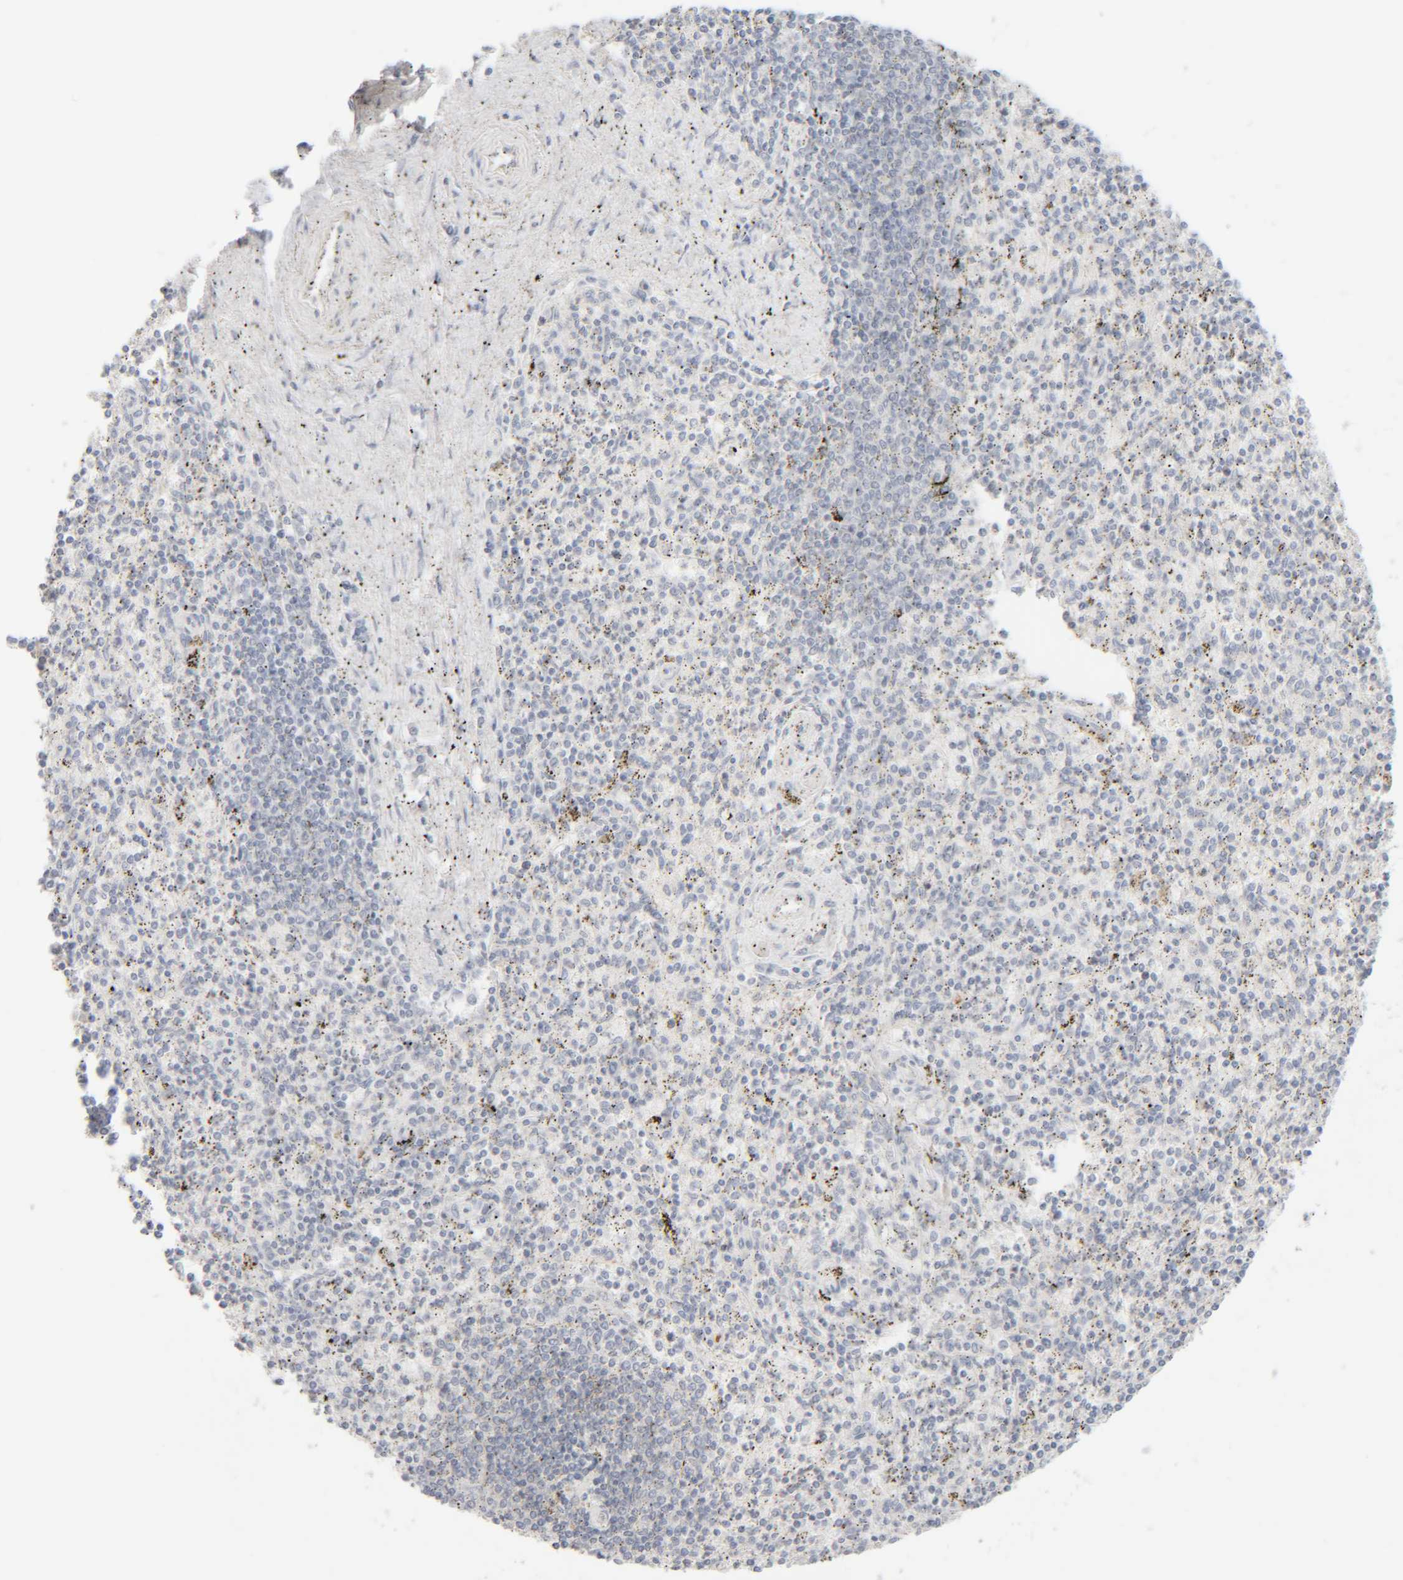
{"staining": {"intensity": "negative", "quantity": "none", "location": "none"}, "tissue": "spleen", "cell_type": "Cells in red pulp", "image_type": "normal", "snomed": [{"axis": "morphology", "description": "Normal tissue, NOS"}, {"axis": "topography", "description": "Spleen"}], "caption": "Cells in red pulp are negative for brown protein staining in normal spleen. (IHC, brightfield microscopy, high magnification).", "gene": "RIDA", "patient": {"sex": "male", "age": 72}}